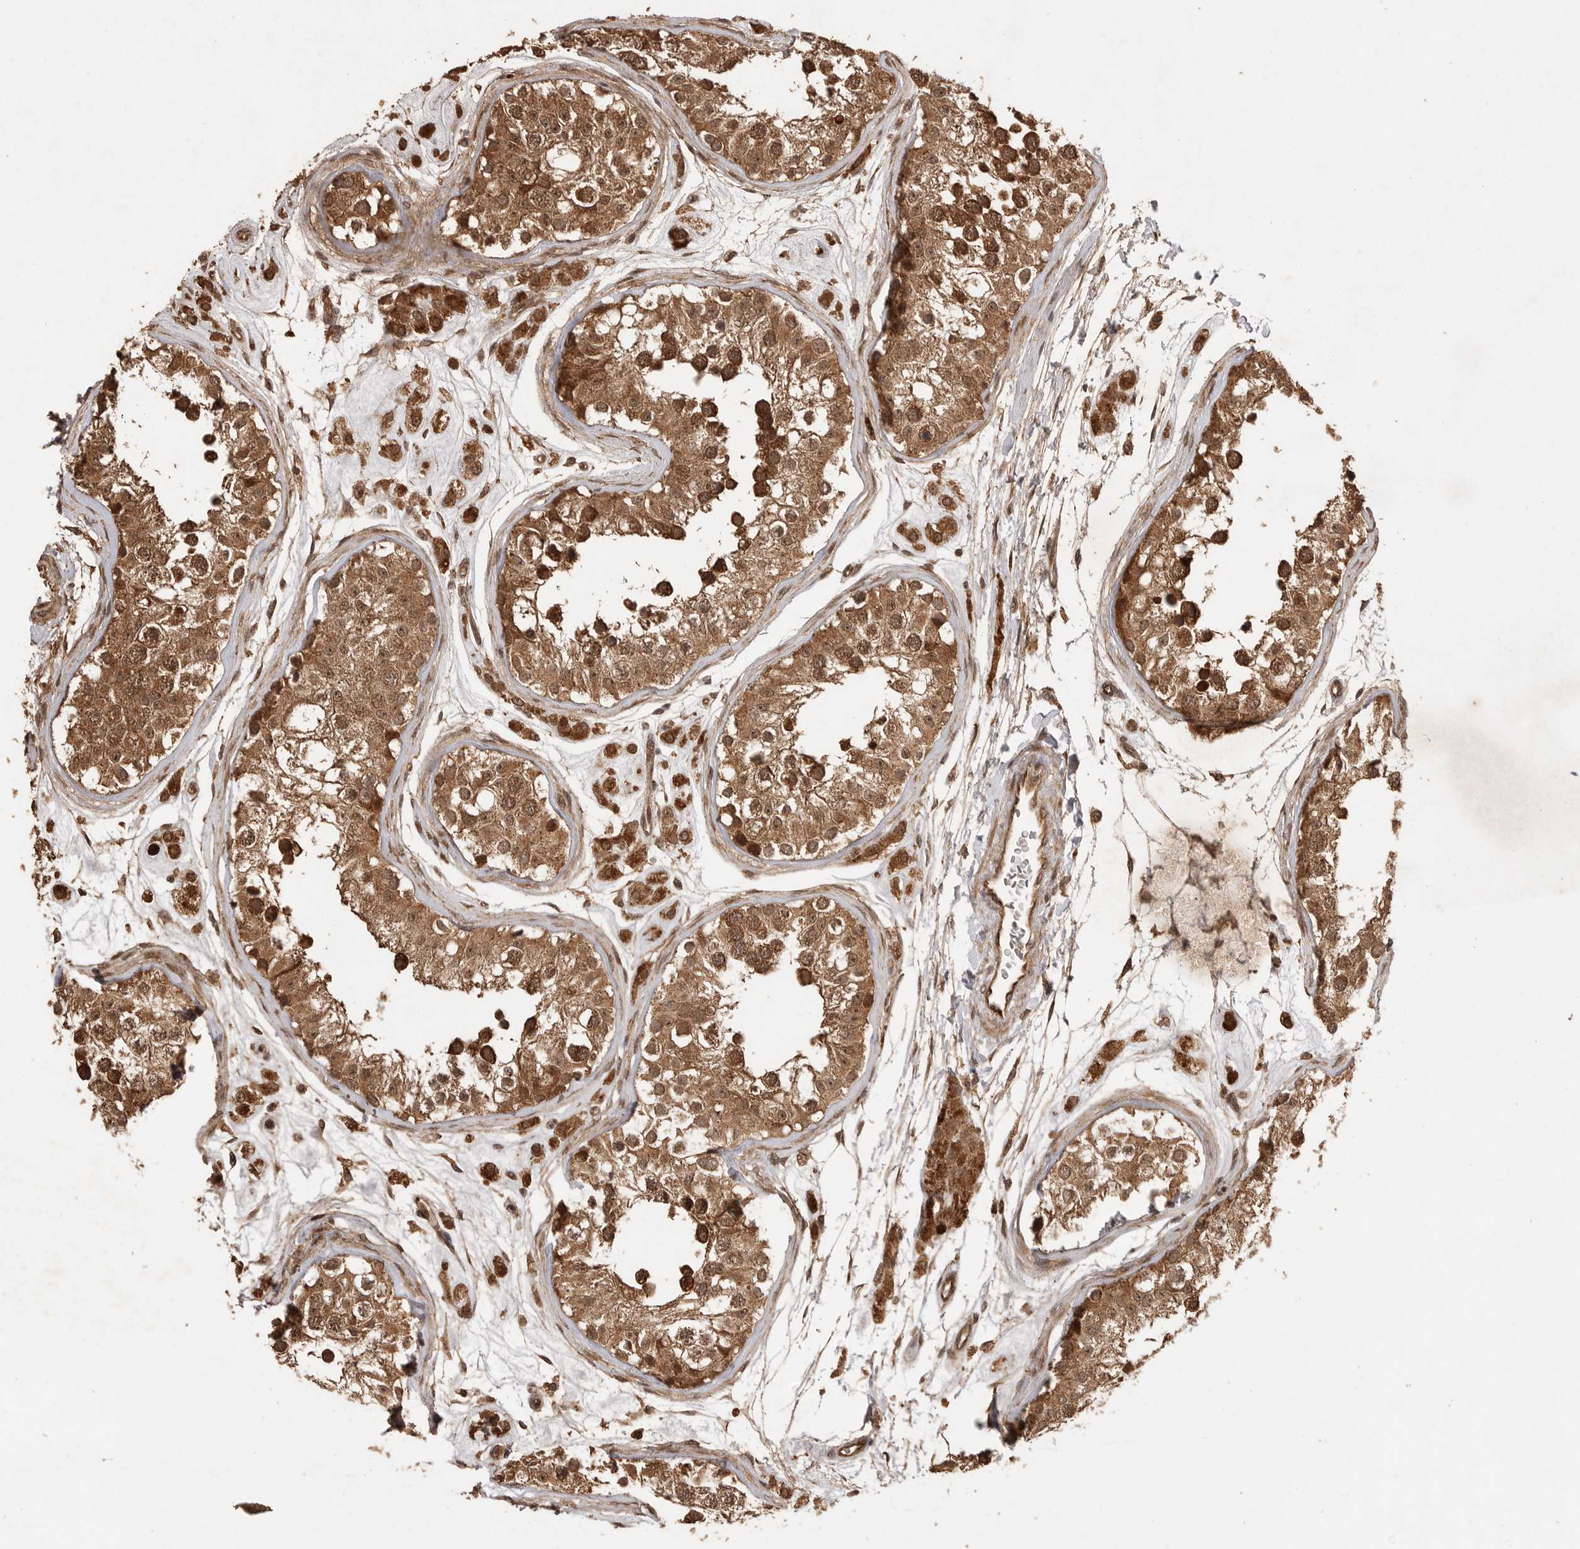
{"staining": {"intensity": "strong", "quantity": ">75%", "location": "cytoplasmic/membranous"}, "tissue": "testis", "cell_type": "Cells in seminiferous ducts", "image_type": "normal", "snomed": [{"axis": "morphology", "description": "Normal tissue, NOS"}, {"axis": "morphology", "description": "Adenocarcinoma, metastatic, NOS"}, {"axis": "topography", "description": "Testis"}], "caption": "Immunohistochemical staining of unremarkable human testis demonstrates >75% levels of strong cytoplasmic/membranous protein positivity in about >75% of cells in seminiferous ducts.", "gene": "BOC", "patient": {"sex": "male", "age": 26}}